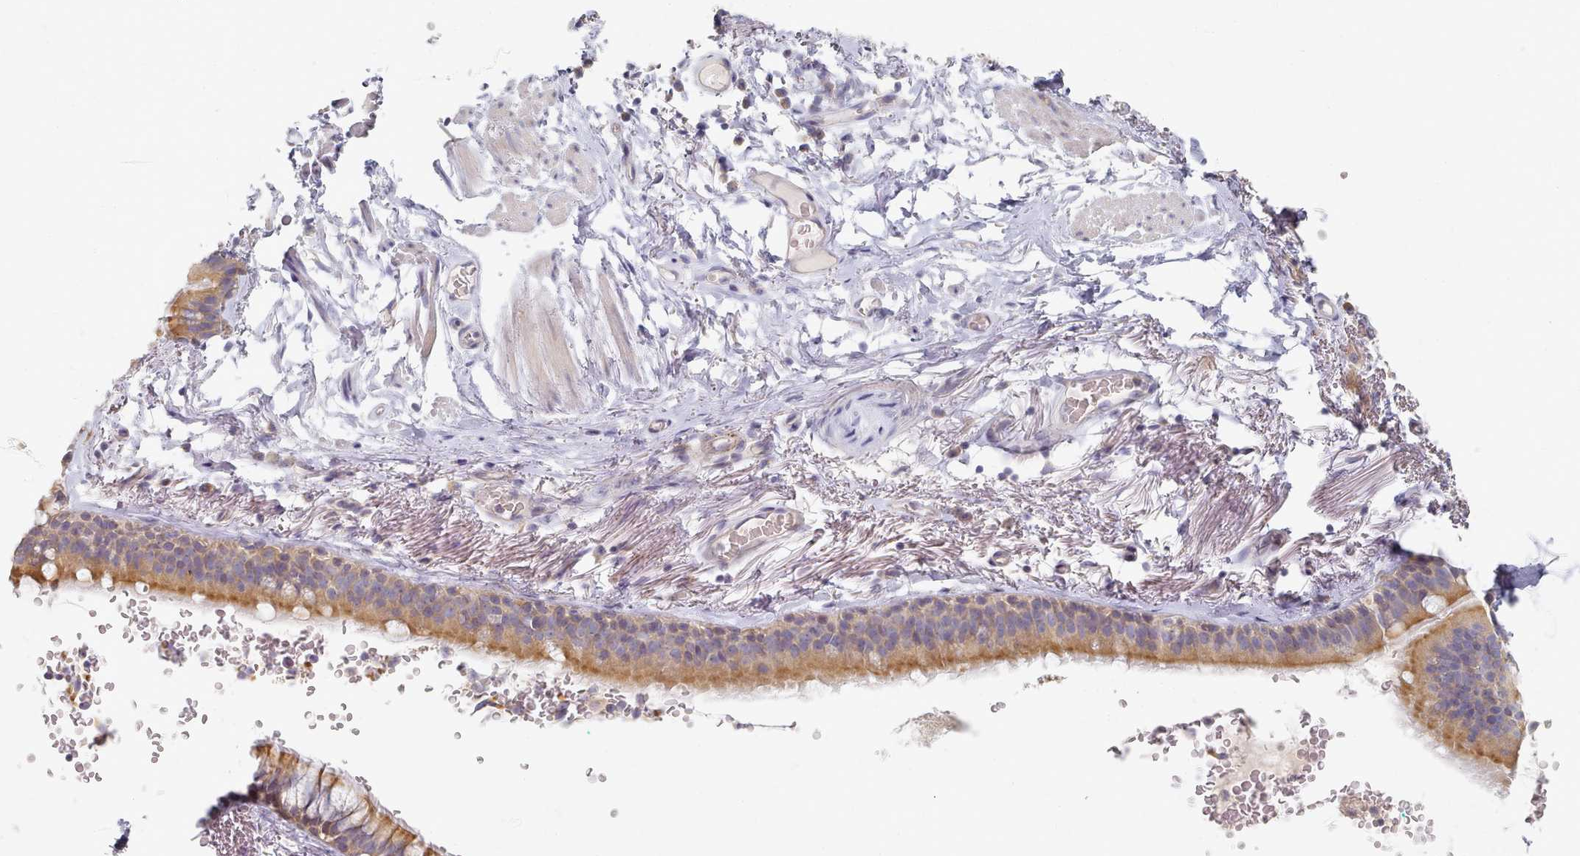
{"staining": {"intensity": "negative", "quantity": "none", "location": "none"}, "tissue": "adipose tissue", "cell_type": "Adipocytes", "image_type": "normal", "snomed": [{"axis": "morphology", "description": "Normal tissue, NOS"}, {"axis": "topography", "description": "Lymph node"}, {"axis": "topography", "description": "Bronchus"}], "caption": "Immunohistochemistry (IHC) histopathology image of normal human adipose tissue stained for a protein (brown), which shows no expression in adipocytes.", "gene": "TYW1B", "patient": {"sex": "male", "age": 63}}